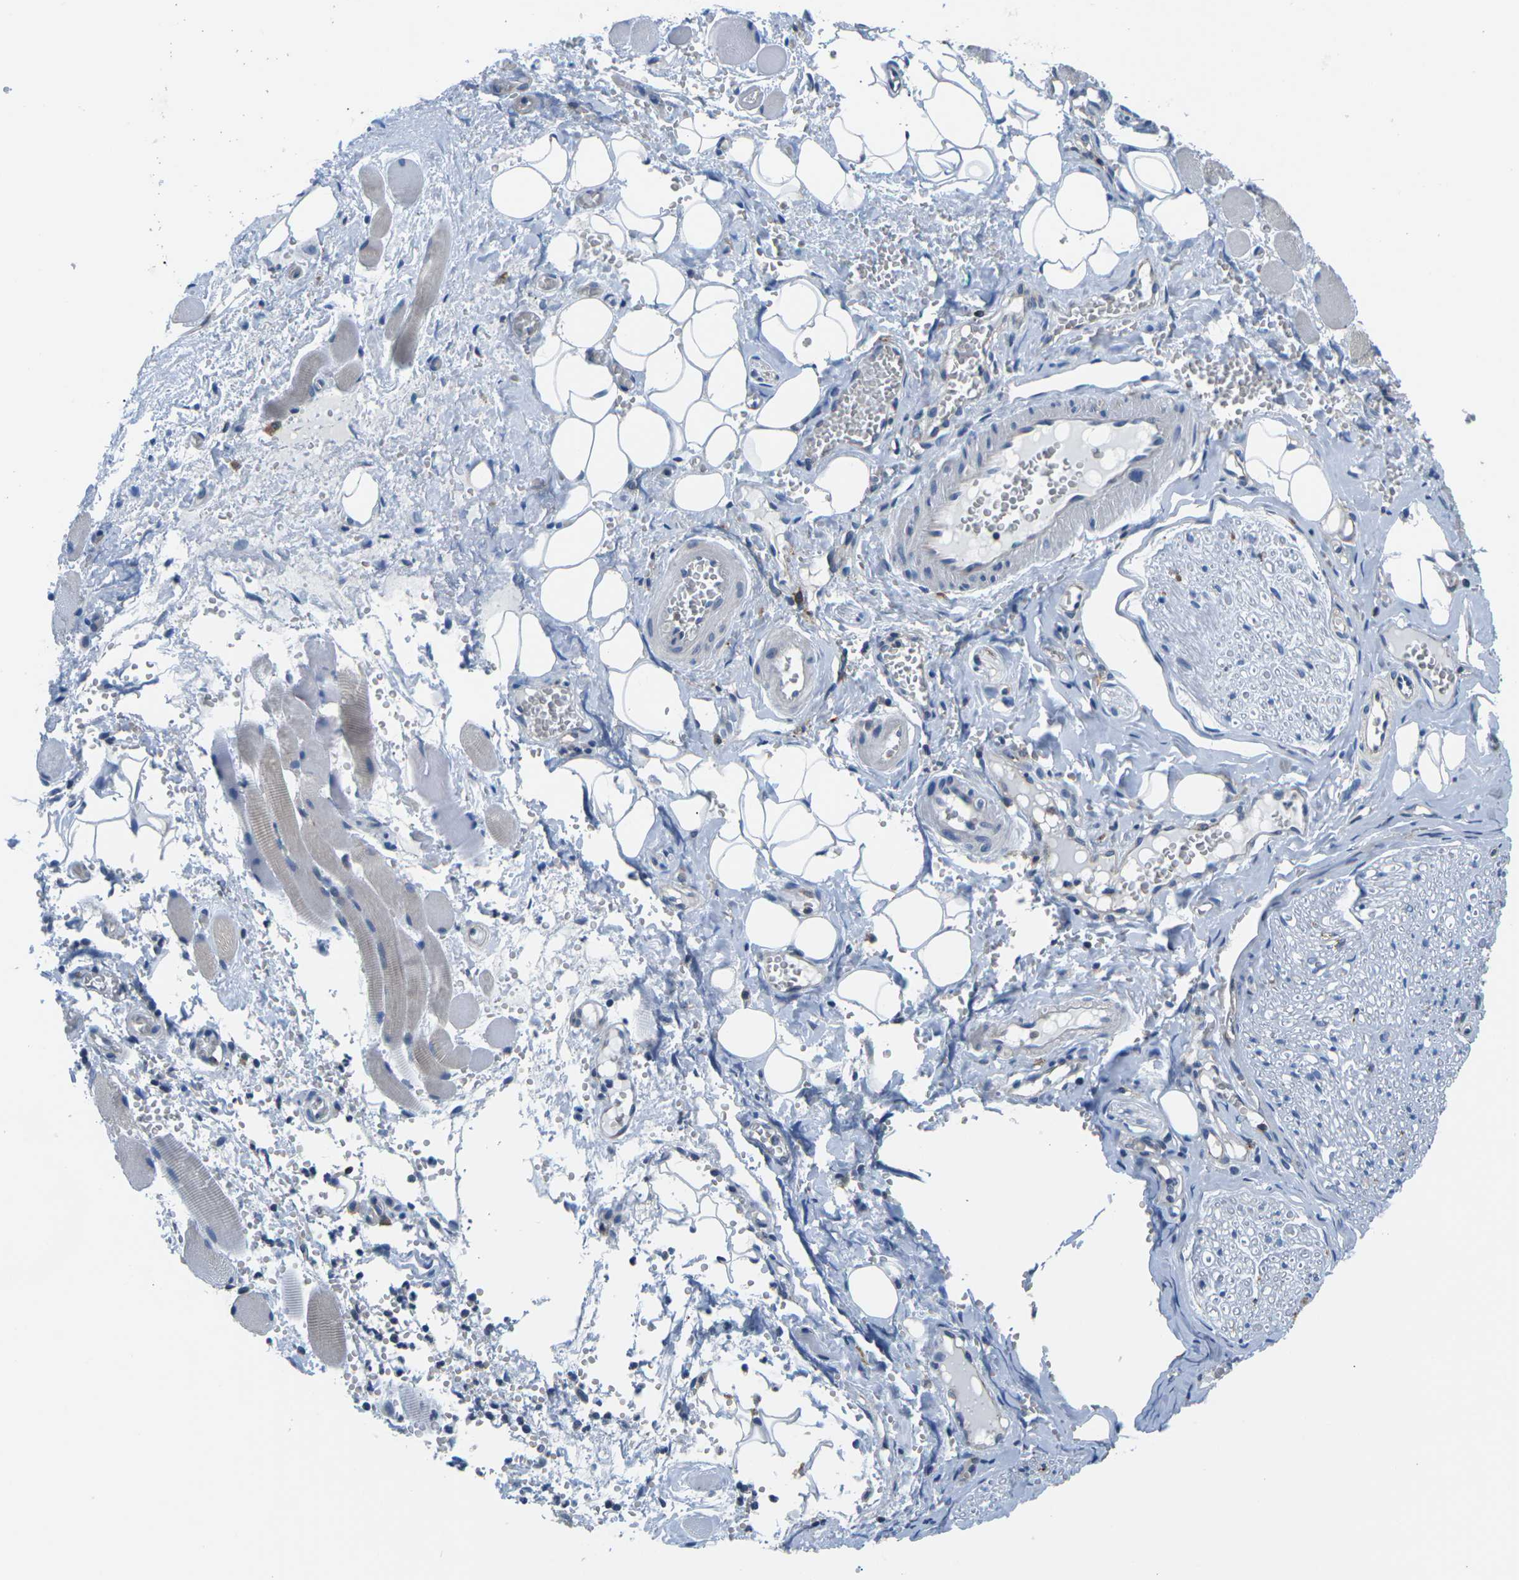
{"staining": {"intensity": "negative", "quantity": "none", "location": "none"}, "tissue": "adipose tissue", "cell_type": "Adipocytes", "image_type": "normal", "snomed": [{"axis": "morphology", "description": "Squamous cell carcinoma, NOS"}, {"axis": "topography", "description": "Oral tissue"}, {"axis": "topography", "description": "Head-Neck"}], "caption": "Immunohistochemical staining of unremarkable human adipose tissue shows no significant expression in adipocytes.", "gene": "PTPN1", "patient": {"sex": "female", "age": 50}}